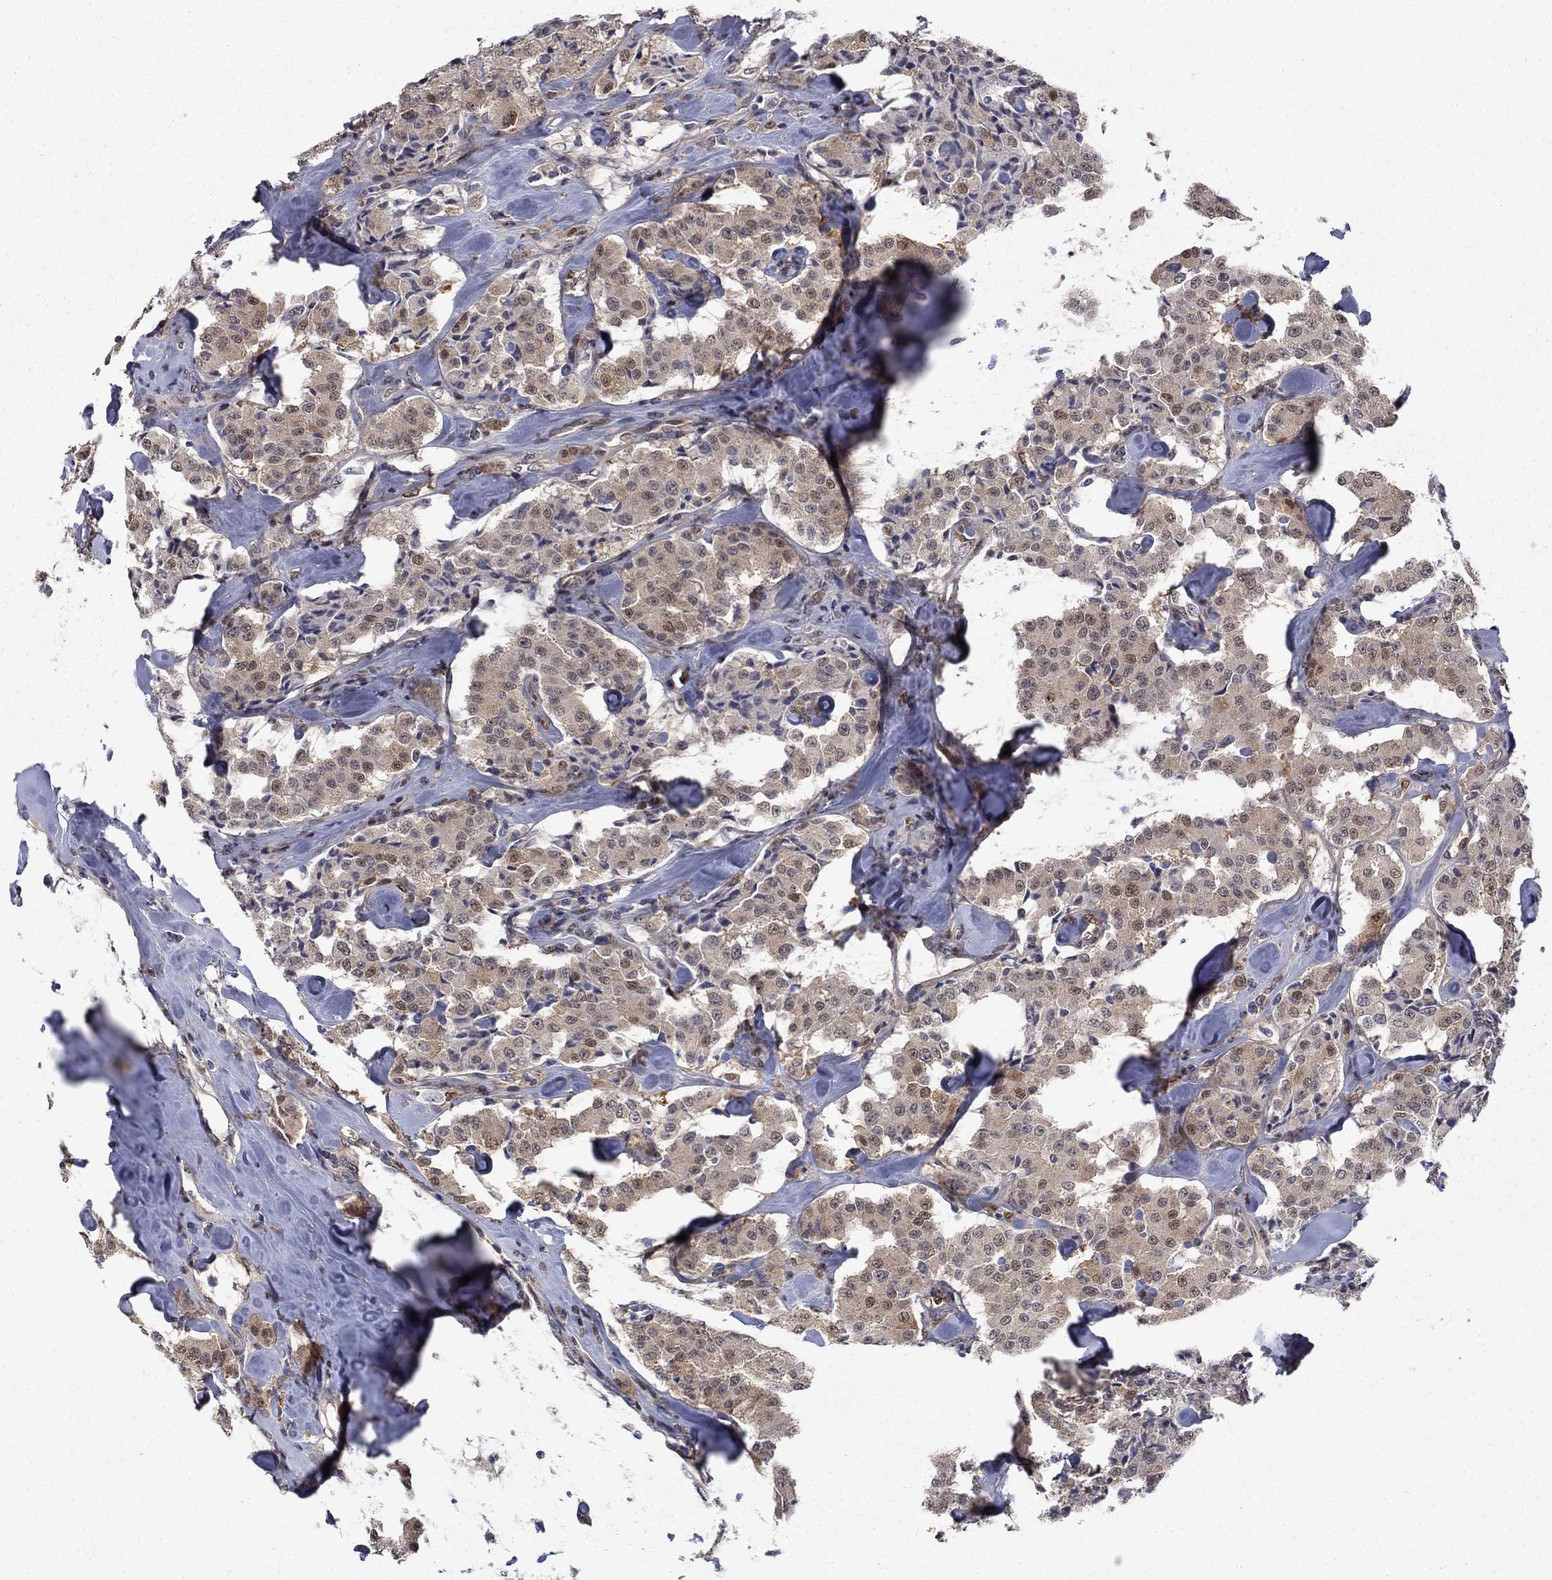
{"staining": {"intensity": "weak", "quantity": ">75%", "location": "cytoplasmic/membranous"}, "tissue": "carcinoid", "cell_type": "Tumor cells", "image_type": "cancer", "snomed": [{"axis": "morphology", "description": "Carcinoid, malignant, NOS"}, {"axis": "topography", "description": "Pancreas"}], "caption": "Protein expression analysis of human malignant carcinoid reveals weak cytoplasmic/membranous expression in approximately >75% of tumor cells.", "gene": "CBR1", "patient": {"sex": "male", "age": 41}}